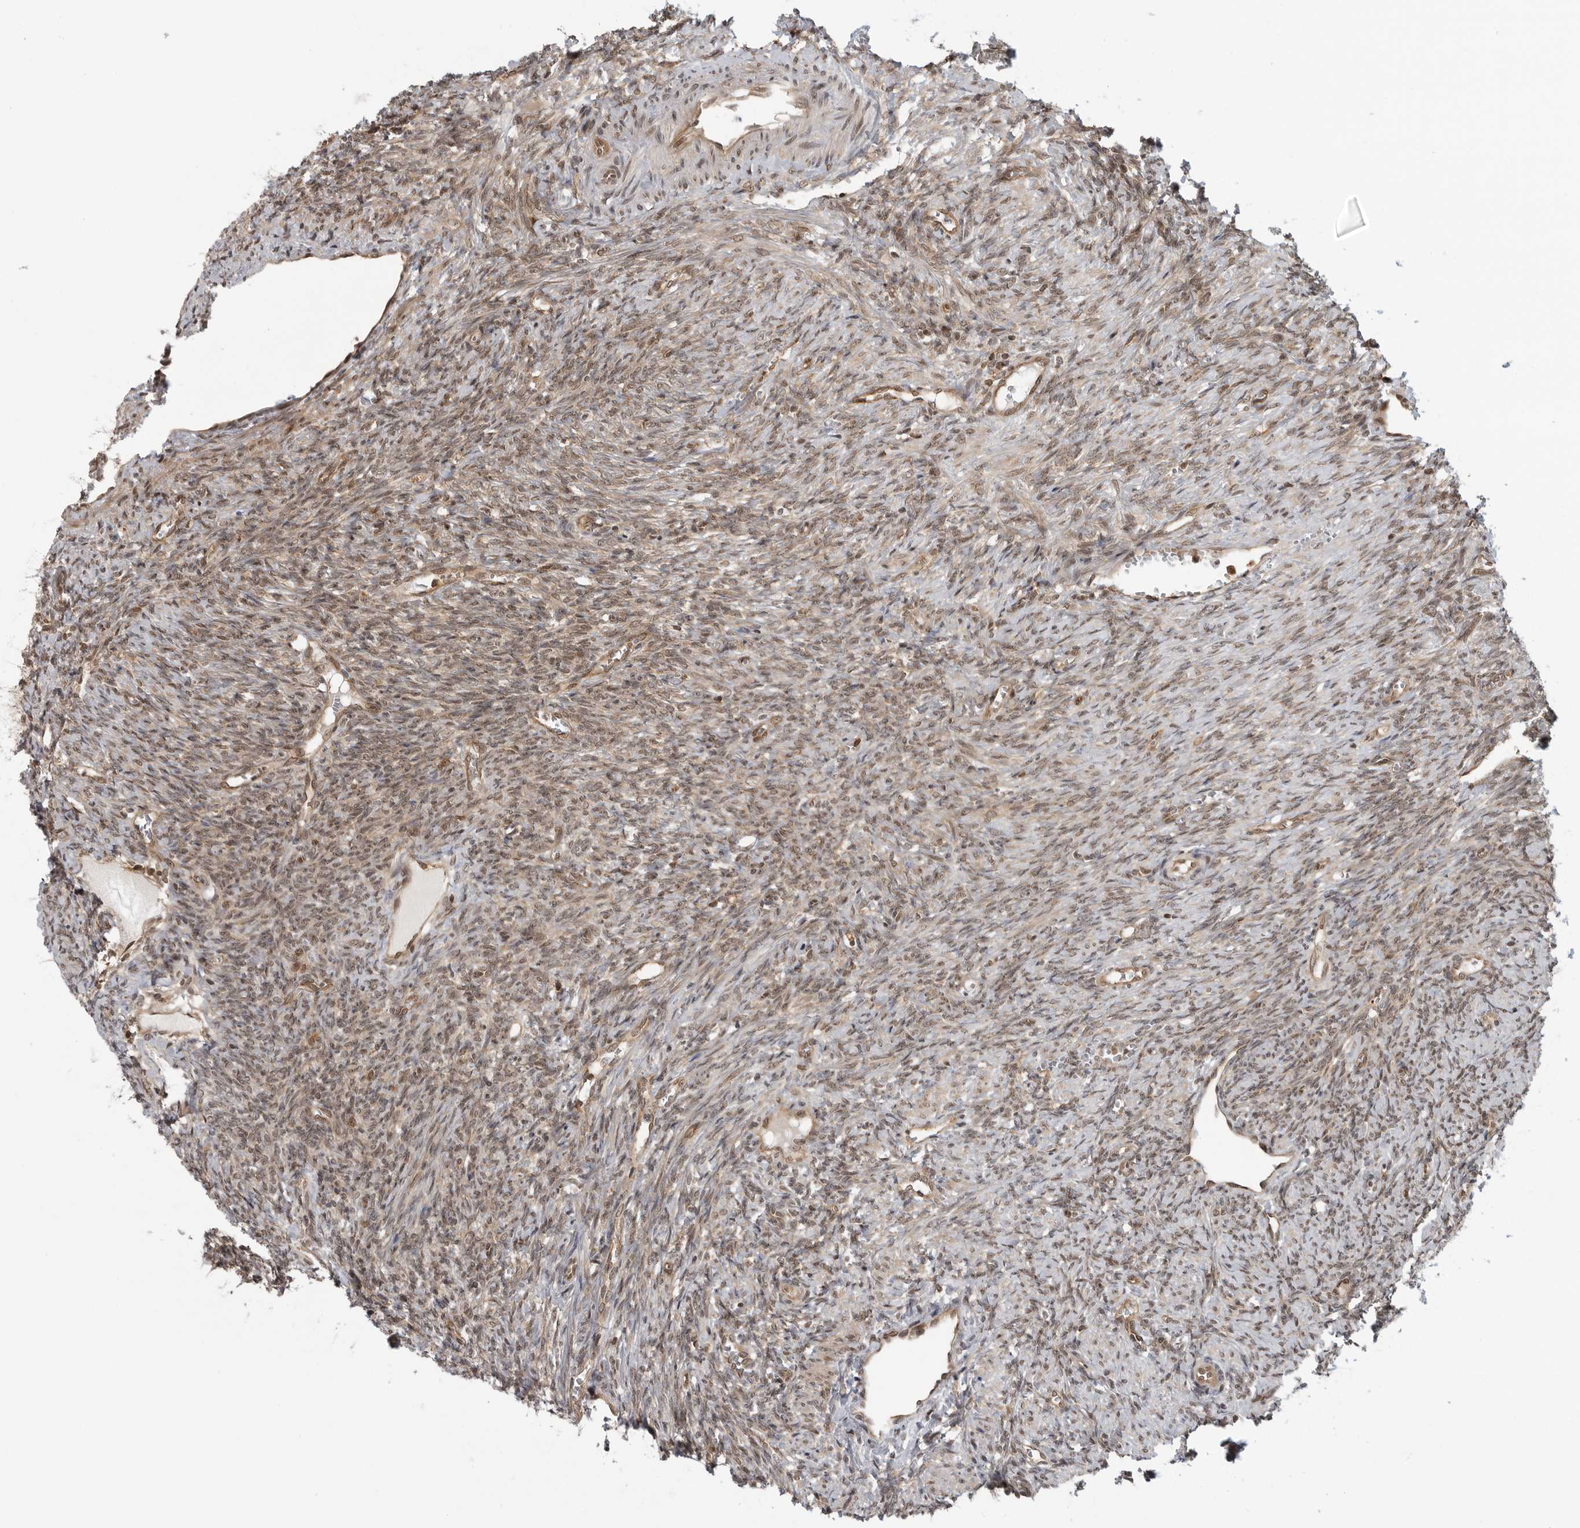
{"staining": {"intensity": "moderate", "quantity": ">75%", "location": "cytoplasmic/membranous"}, "tissue": "ovary", "cell_type": "Follicle cells", "image_type": "normal", "snomed": [{"axis": "morphology", "description": "Normal tissue, NOS"}, {"axis": "topography", "description": "Ovary"}], "caption": "Immunohistochemical staining of unremarkable ovary demonstrates >75% levels of moderate cytoplasmic/membranous protein positivity in approximately >75% of follicle cells.", "gene": "SZRD1", "patient": {"sex": "female", "age": 41}}